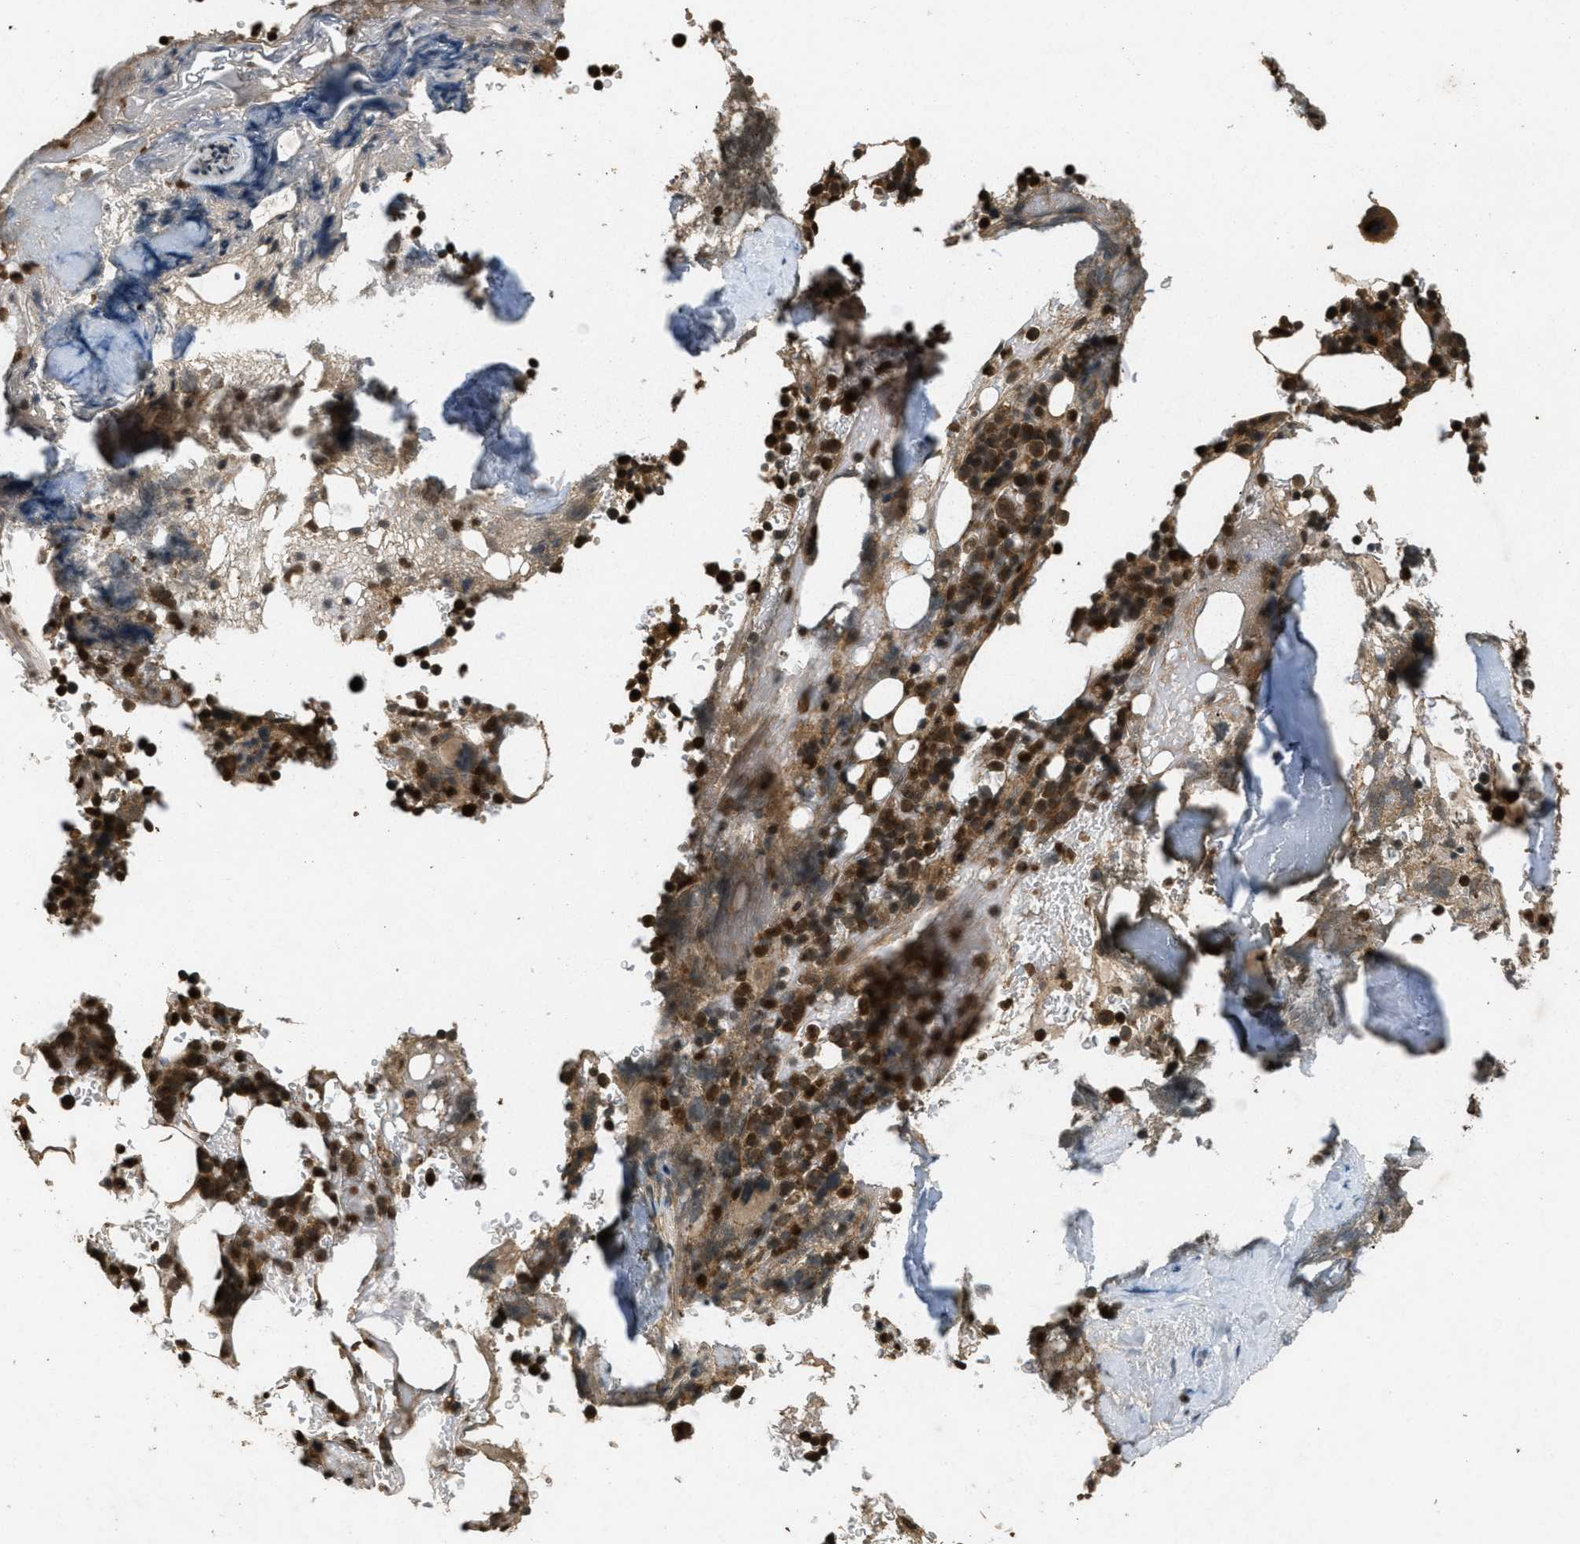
{"staining": {"intensity": "strong", "quantity": ">75%", "location": "cytoplasmic/membranous,nuclear"}, "tissue": "bone marrow", "cell_type": "Hematopoietic cells", "image_type": "normal", "snomed": [{"axis": "morphology", "description": "Normal tissue, NOS"}, {"axis": "topography", "description": "Bone marrow"}], "caption": "Bone marrow stained with a brown dye displays strong cytoplasmic/membranous,nuclear positive positivity in about >75% of hematopoietic cells.", "gene": "ATG7", "patient": {"sex": "female", "age": 73}}